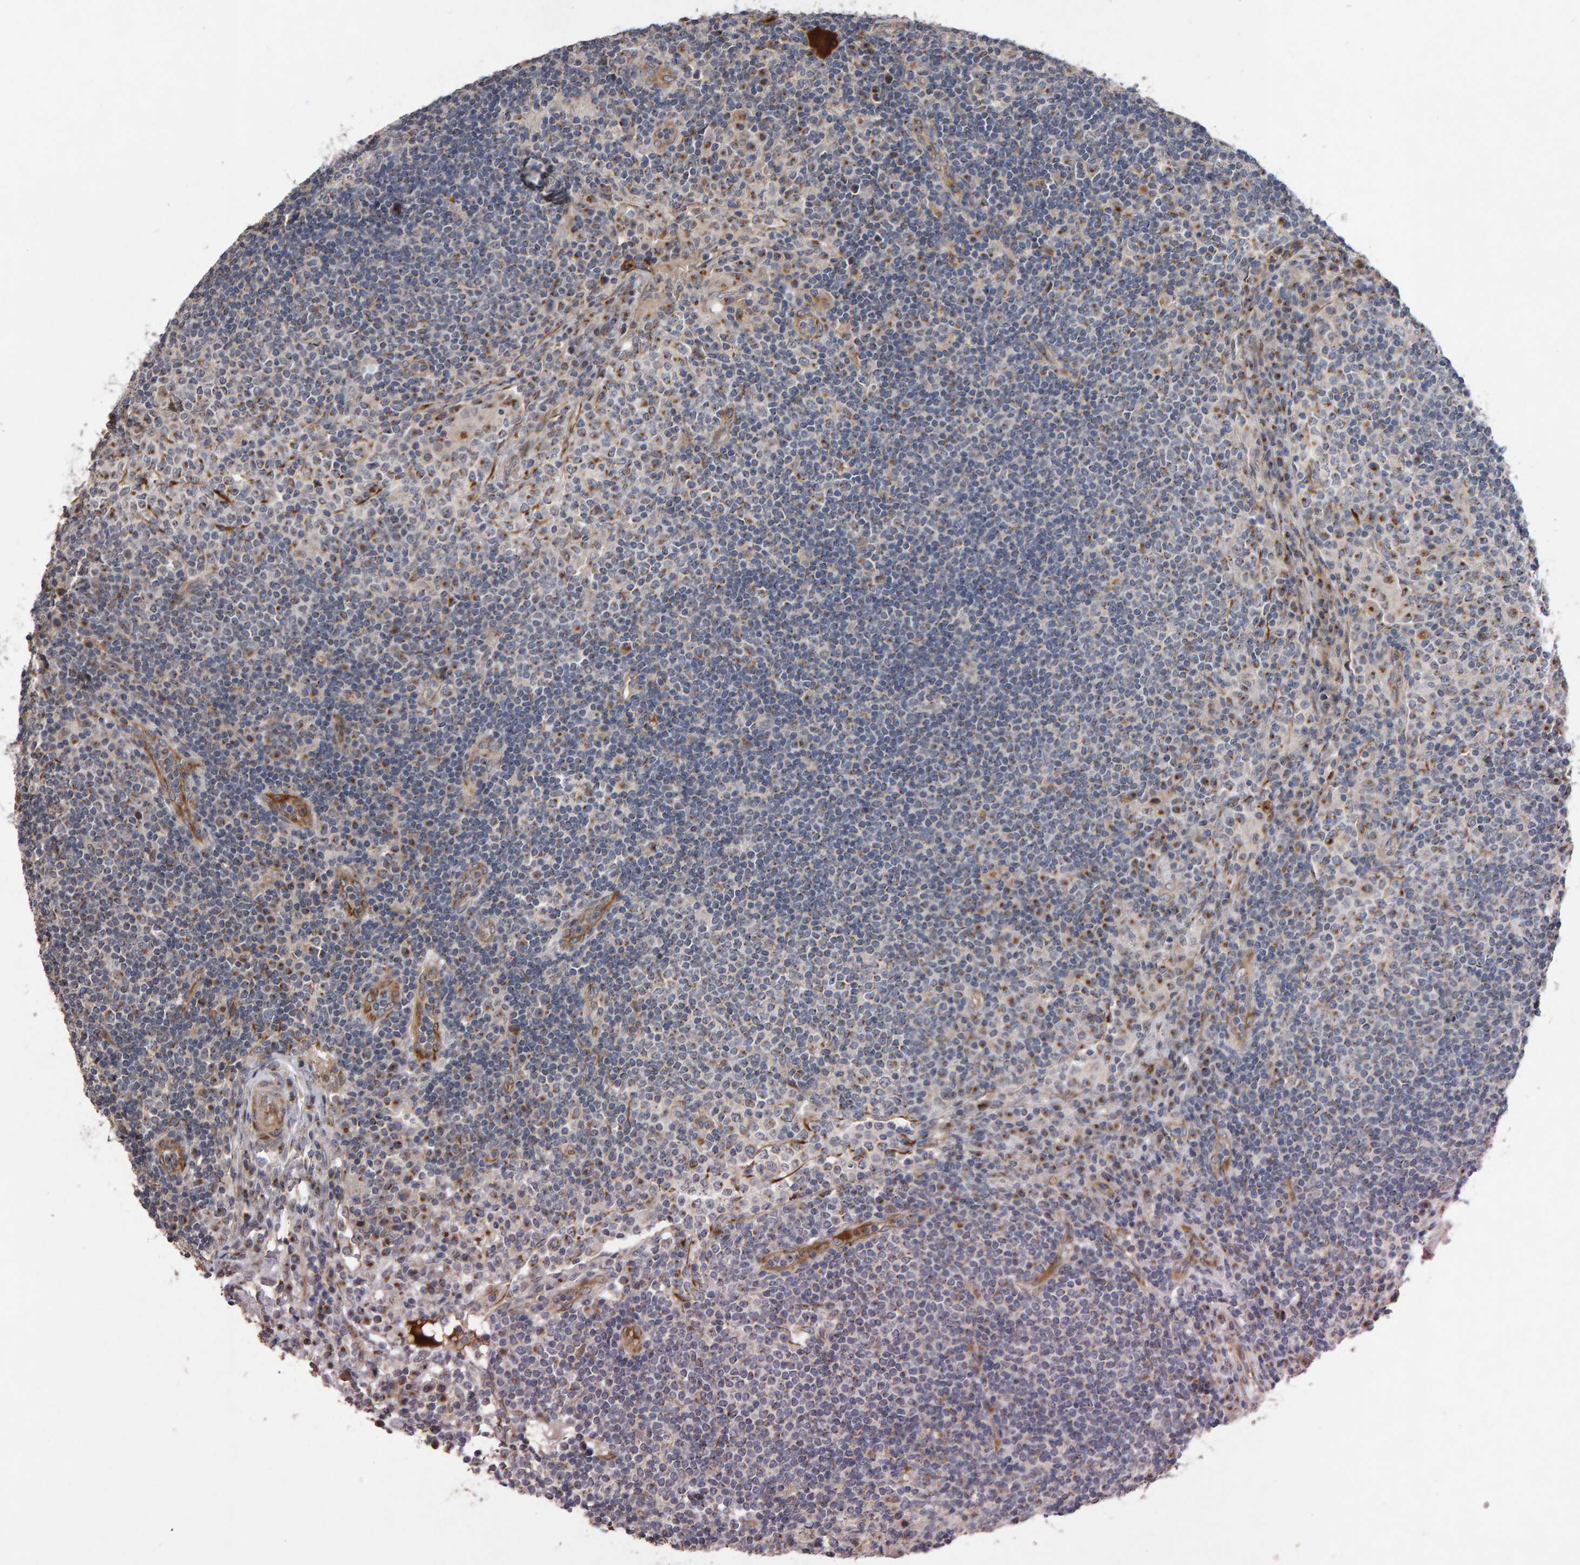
{"staining": {"intensity": "moderate", "quantity": "25%-75%", "location": "cytoplasmic/membranous"}, "tissue": "lymph node", "cell_type": "Germinal center cells", "image_type": "normal", "snomed": [{"axis": "morphology", "description": "Normal tissue, NOS"}, {"axis": "topography", "description": "Lymph node"}], "caption": "Immunohistochemistry micrograph of normal lymph node: lymph node stained using IHC demonstrates medium levels of moderate protein expression localized specifically in the cytoplasmic/membranous of germinal center cells, appearing as a cytoplasmic/membranous brown color.", "gene": "CANT1", "patient": {"sex": "female", "age": 53}}